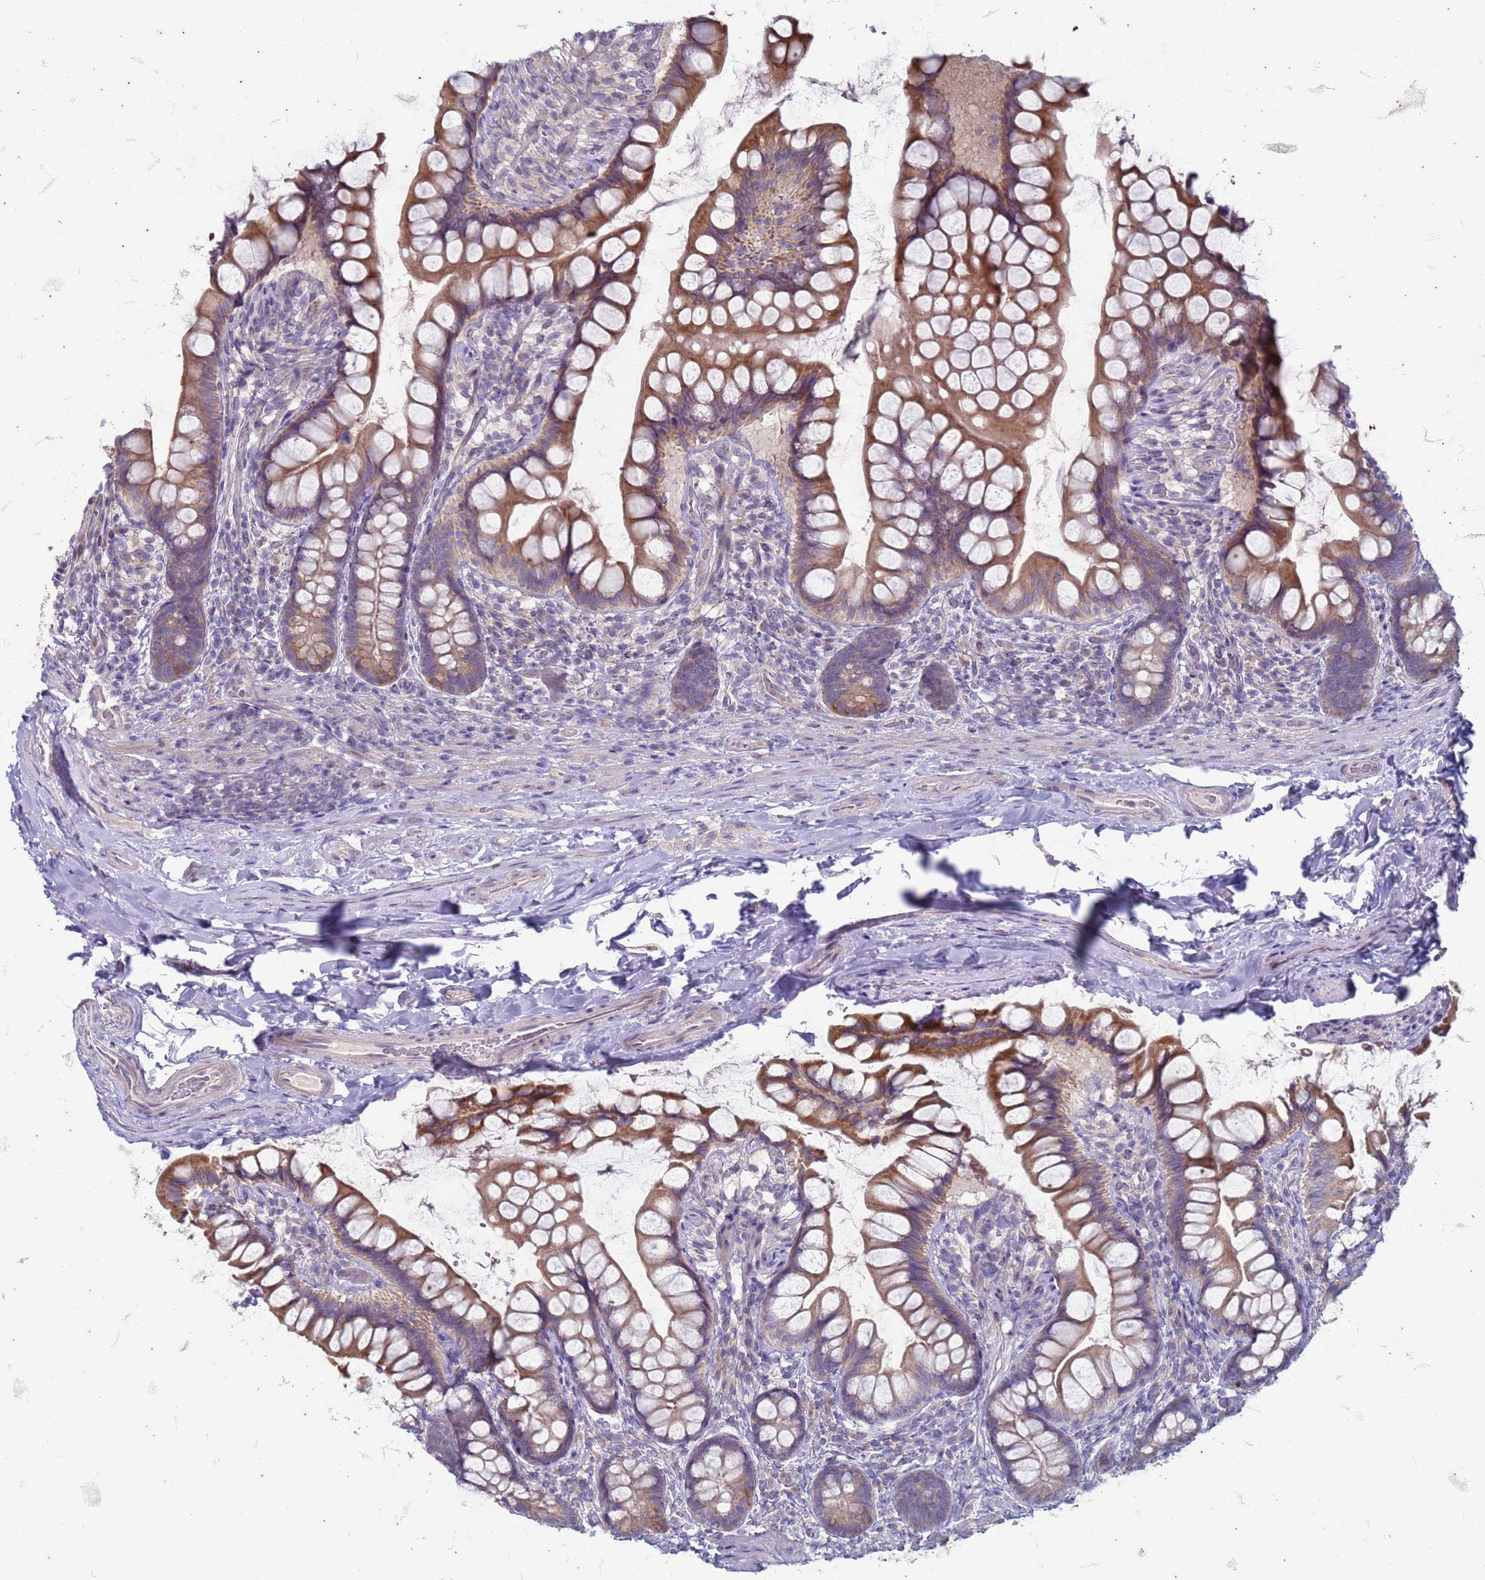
{"staining": {"intensity": "strong", "quantity": ">75%", "location": "cytoplasmic/membranous"}, "tissue": "small intestine", "cell_type": "Glandular cells", "image_type": "normal", "snomed": [{"axis": "morphology", "description": "Normal tissue, NOS"}, {"axis": "topography", "description": "Small intestine"}], "caption": "DAB immunohistochemical staining of normal small intestine displays strong cytoplasmic/membranous protein staining in about >75% of glandular cells.", "gene": "SUCO", "patient": {"sex": "male", "age": 70}}